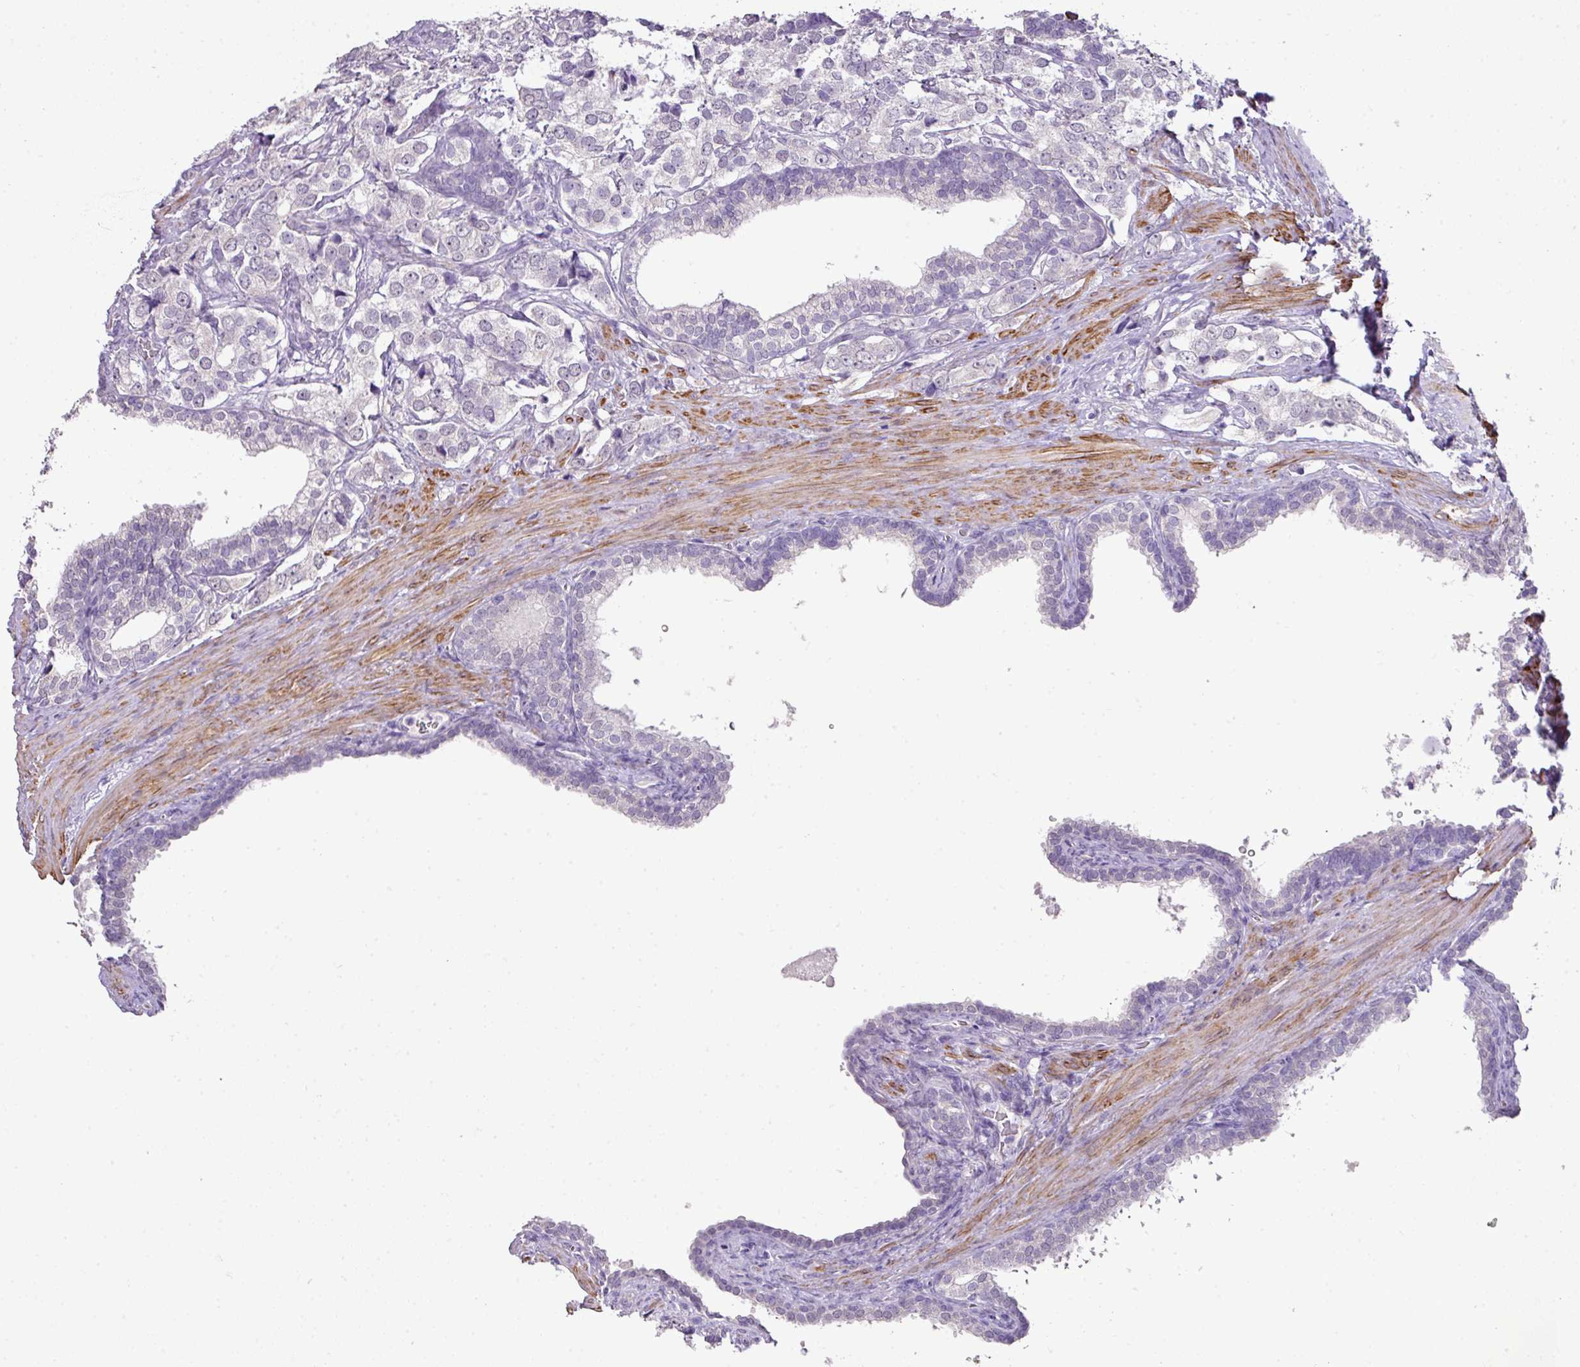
{"staining": {"intensity": "negative", "quantity": "none", "location": "none"}, "tissue": "prostate cancer", "cell_type": "Tumor cells", "image_type": "cancer", "snomed": [{"axis": "morphology", "description": "Adenocarcinoma, High grade"}, {"axis": "topography", "description": "Prostate"}], "caption": "The micrograph displays no significant staining in tumor cells of prostate adenocarcinoma (high-grade).", "gene": "DIP2A", "patient": {"sex": "male", "age": 66}}